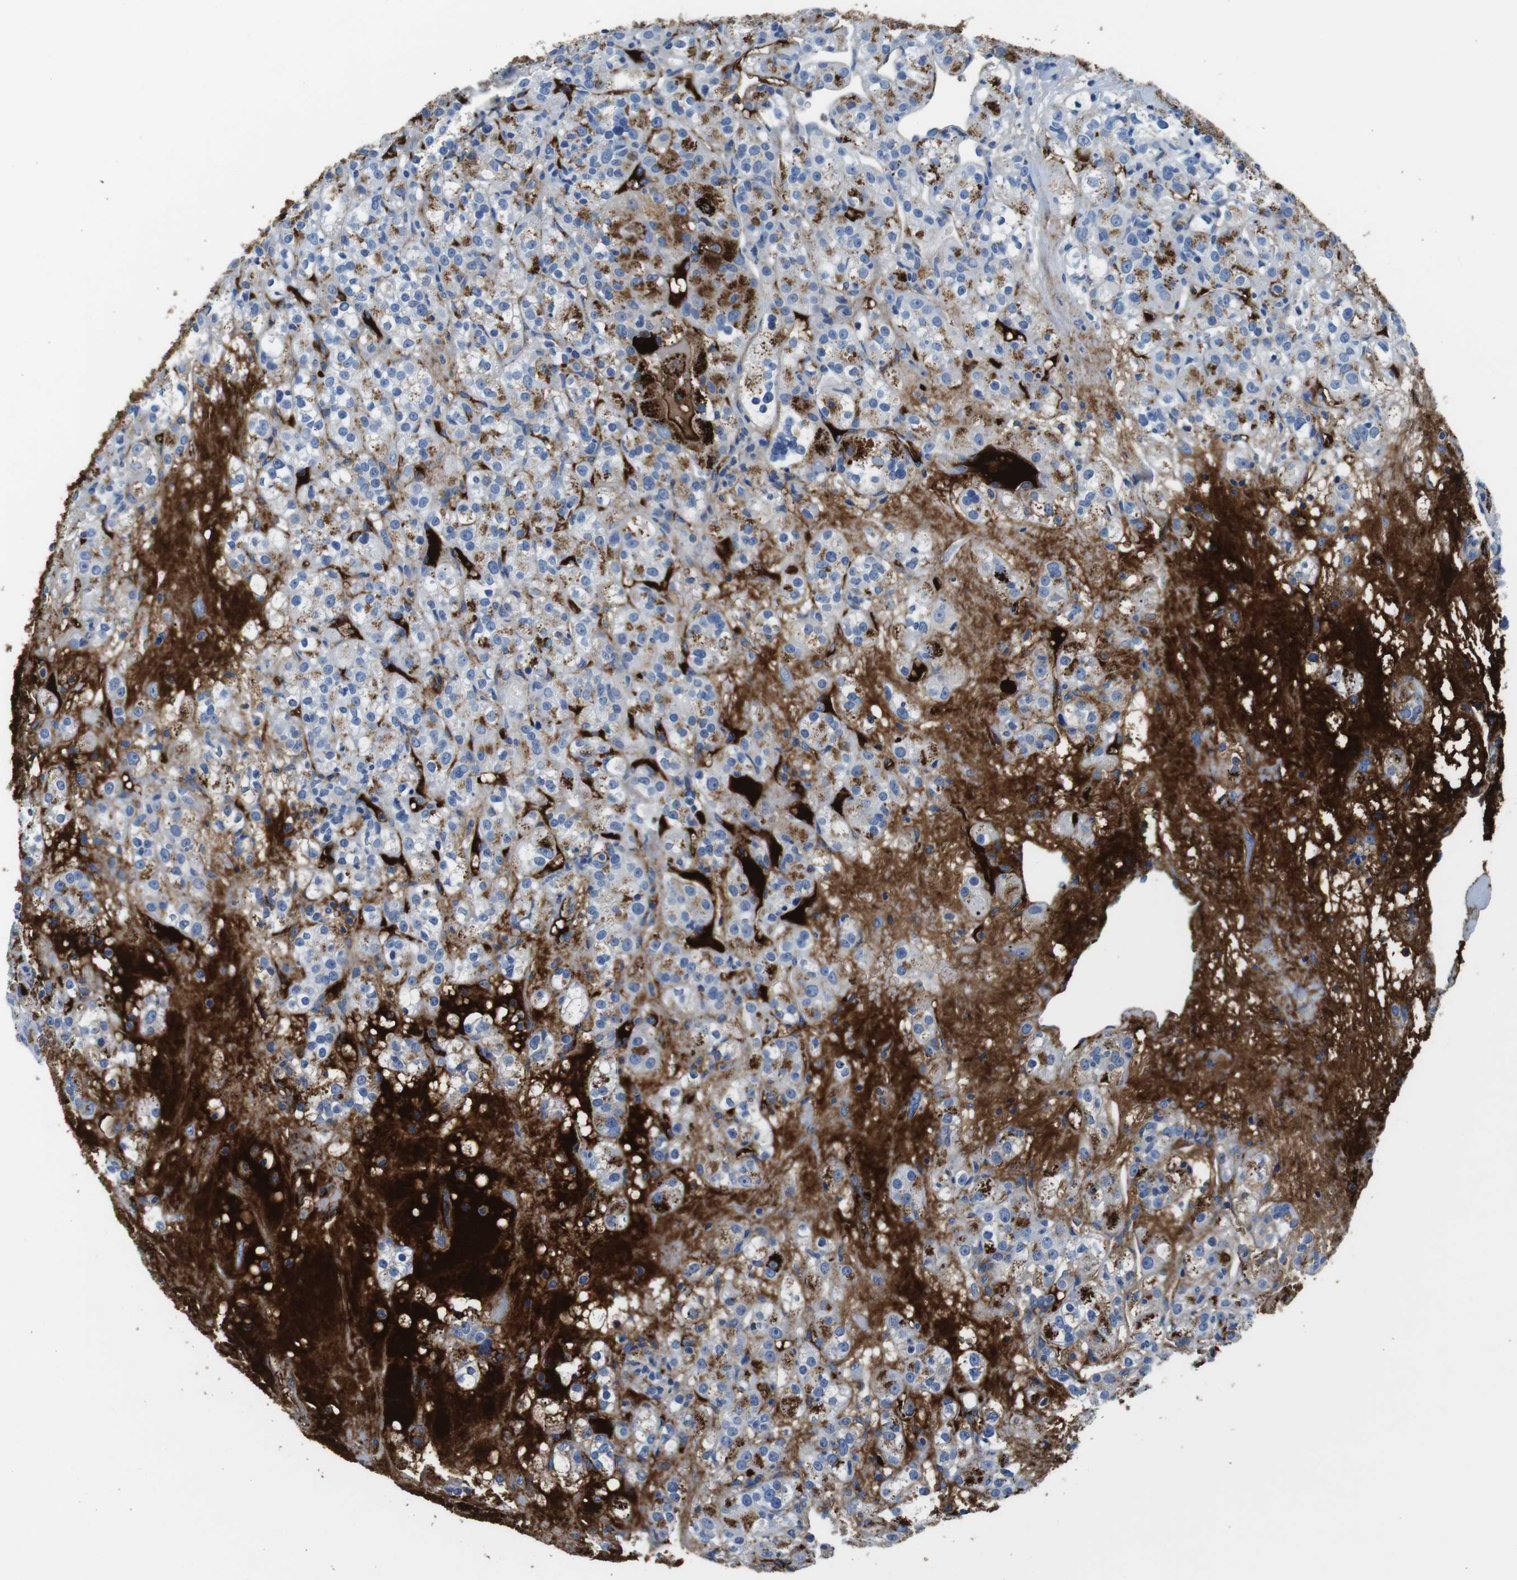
{"staining": {"intensity": "moderate", "quantity": "25%-75%", "location": "cytoplasmic/membranous"}, "tissue": "renal cancer", "cell_type": "Tumor cells", "image_type": "cancer", "snomed": [{"axis": "morphology", "description": "Normal tissue, NOS"}, {"axis": "morphology", "description": "Adenocarcinoma, NOS"}, {"axis": "topography", "description": "Kidney"}], "caption": "Renal cancer (adenocarcinoma) tissue shows moderate cytoplasmic/membranous positivity in approximately 25%-75% of tumor cells, visualized by immunohistochemistry.", "gene": "IGKC", "patient": {"sex": "male", "age": 61}}